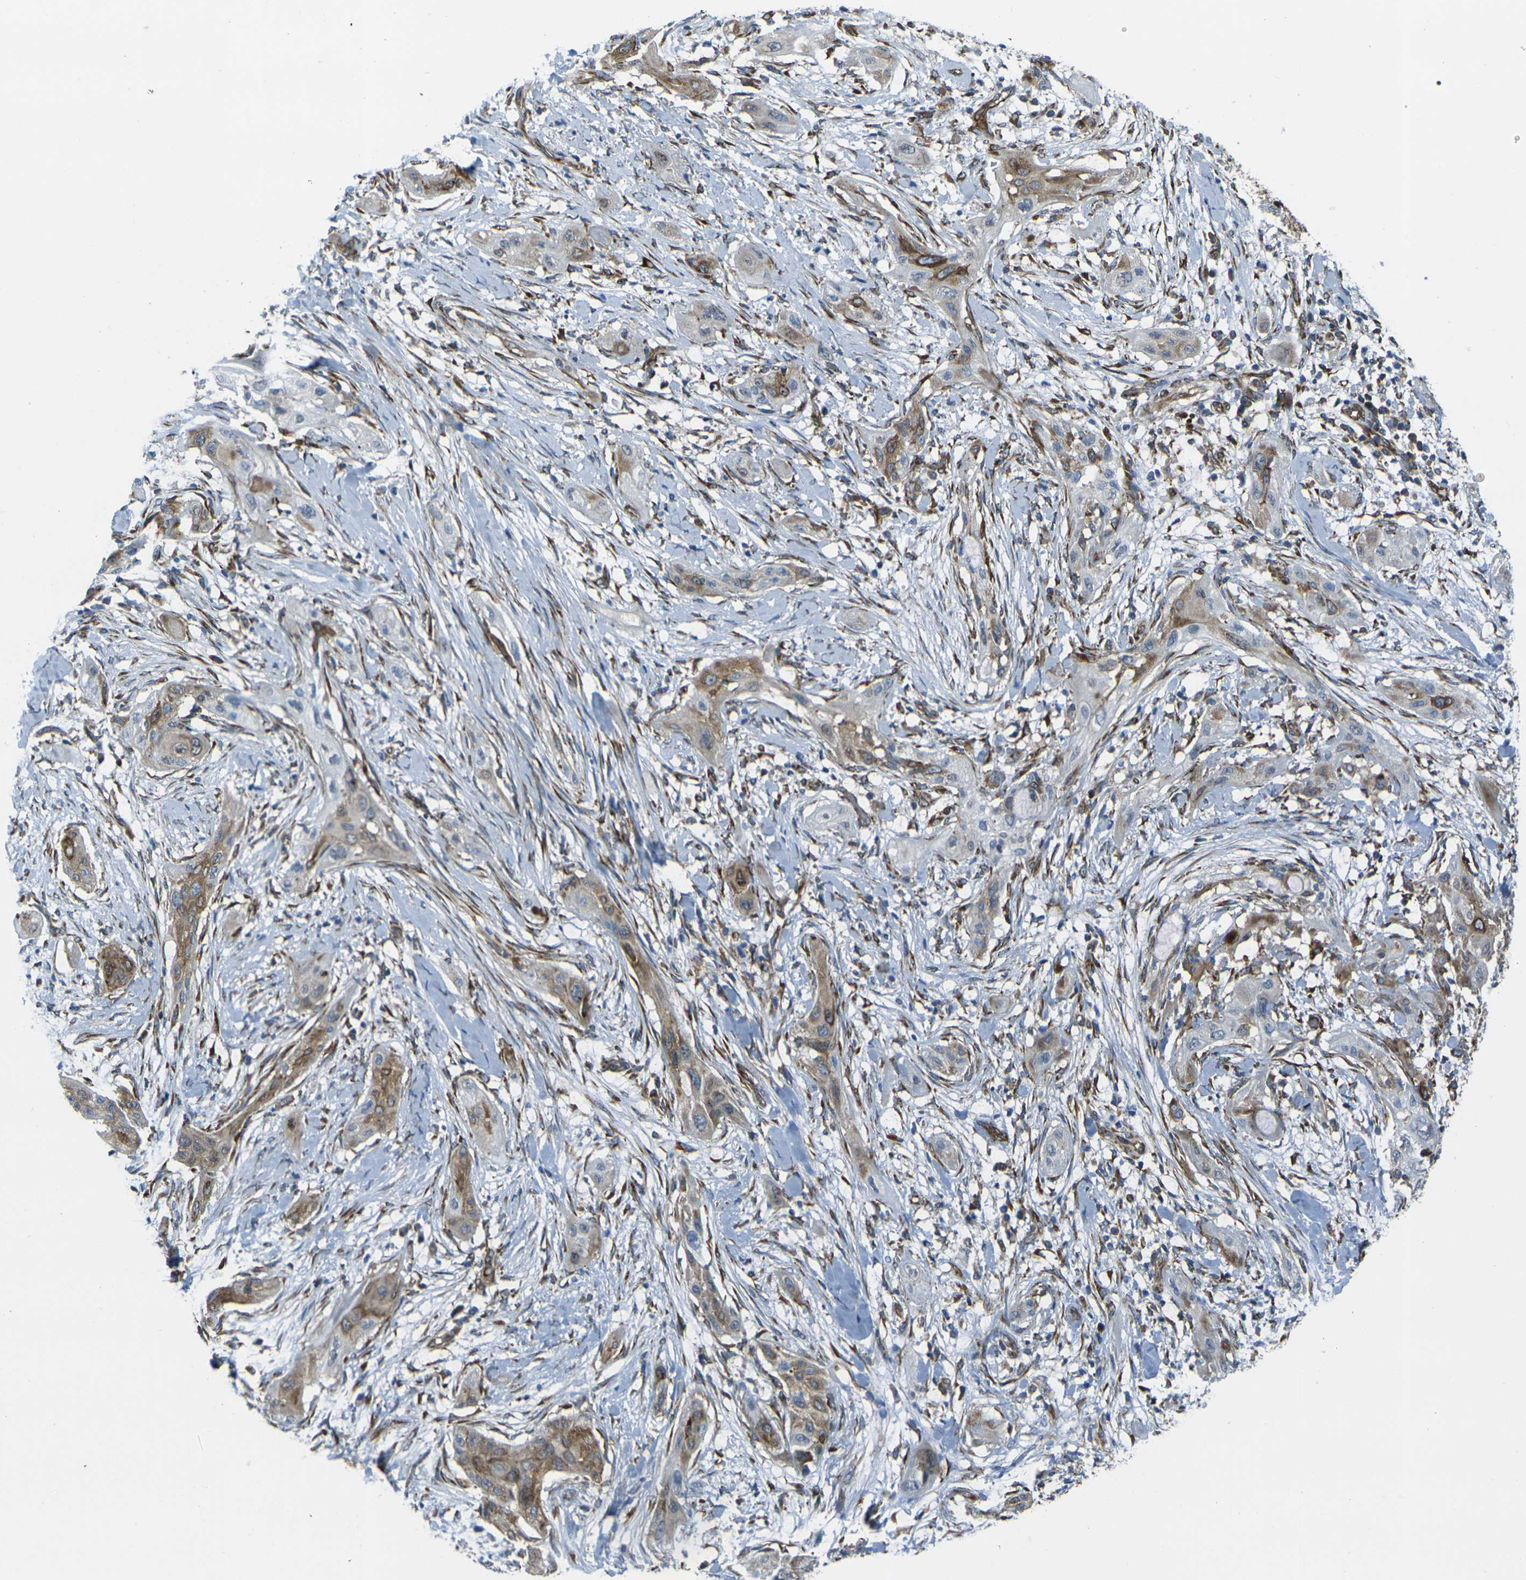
{"staining": {"intensity": "moderate", "quantity": ">75%", "location": "cytoplasmic/membranous"}, "tissue": "lung cancer", "cell_type": "Tumor cells", "image_type": "cancer", "snomed": [{"axis": "morphology", "description": "Squamous cell carcinoma, NOS"}, {"axis": "topography", "description": "Lung"}], "caption": "An immunohistochemistry image of neoplastic tissue is shown. Protein staining in brown labels moderate cytoplasmic/membranous positivity in lung squamous cell carcinoma within tumor cells.", "gene": "CELSR2", "patient": {"sex": "female", "age": 47}}